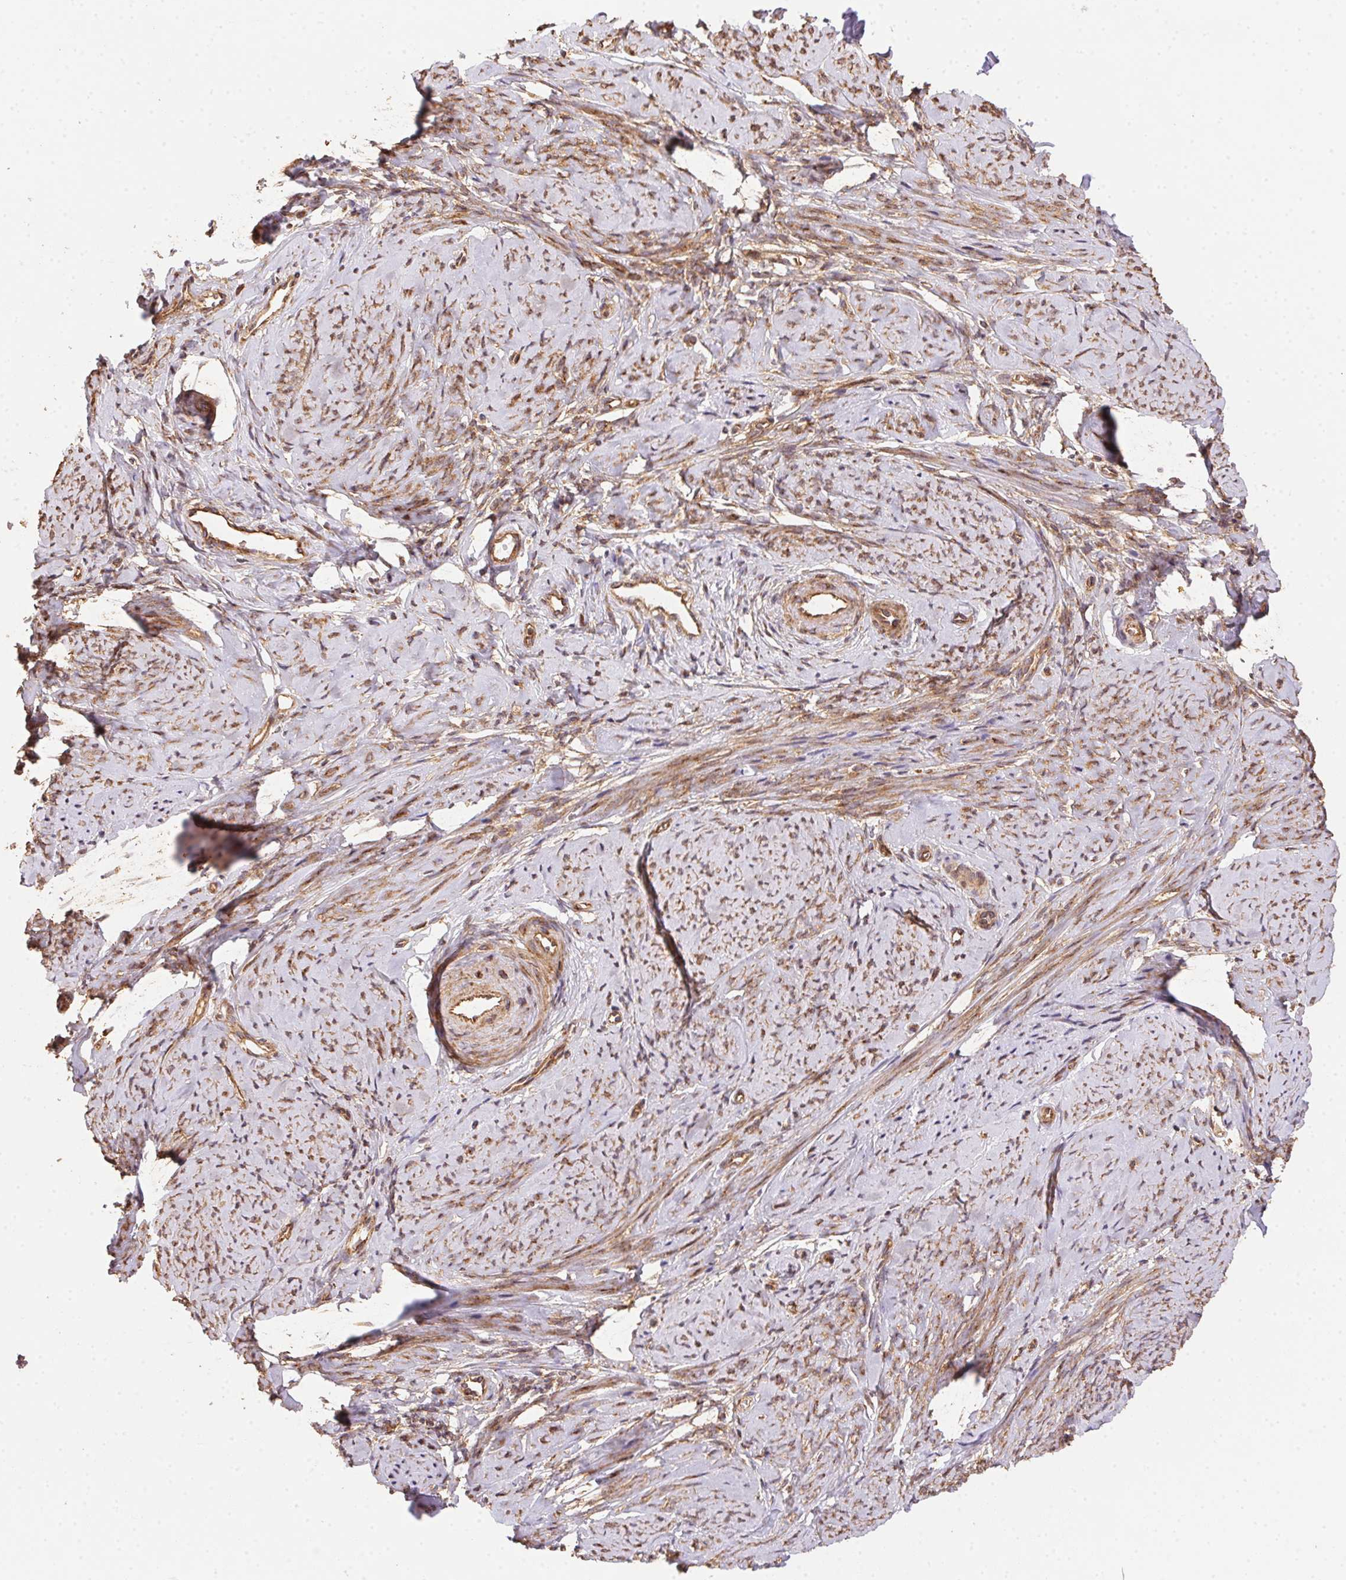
{"staining": {"intensity": "moderate", "quantity": ">75%", "location": "cytoplasmic/membranous"}, "tissue": "smooth muscle", "cell_type": "Smooth muscle cells", "image_type": "normal", "snomed": [{"axis": "morphology", "description": "Normal tissue, NOS"}, {"axis": "topography", "description": "Smooth muscle"}], "caption": "Immunohistochemical staining of normal smooth muscle reveals moderate cytoplasmic/membranous protein positivity in about >75% of smooth muscle cells.", "gene": "USE1", "patient": {"sex": "female", "age": 48}}